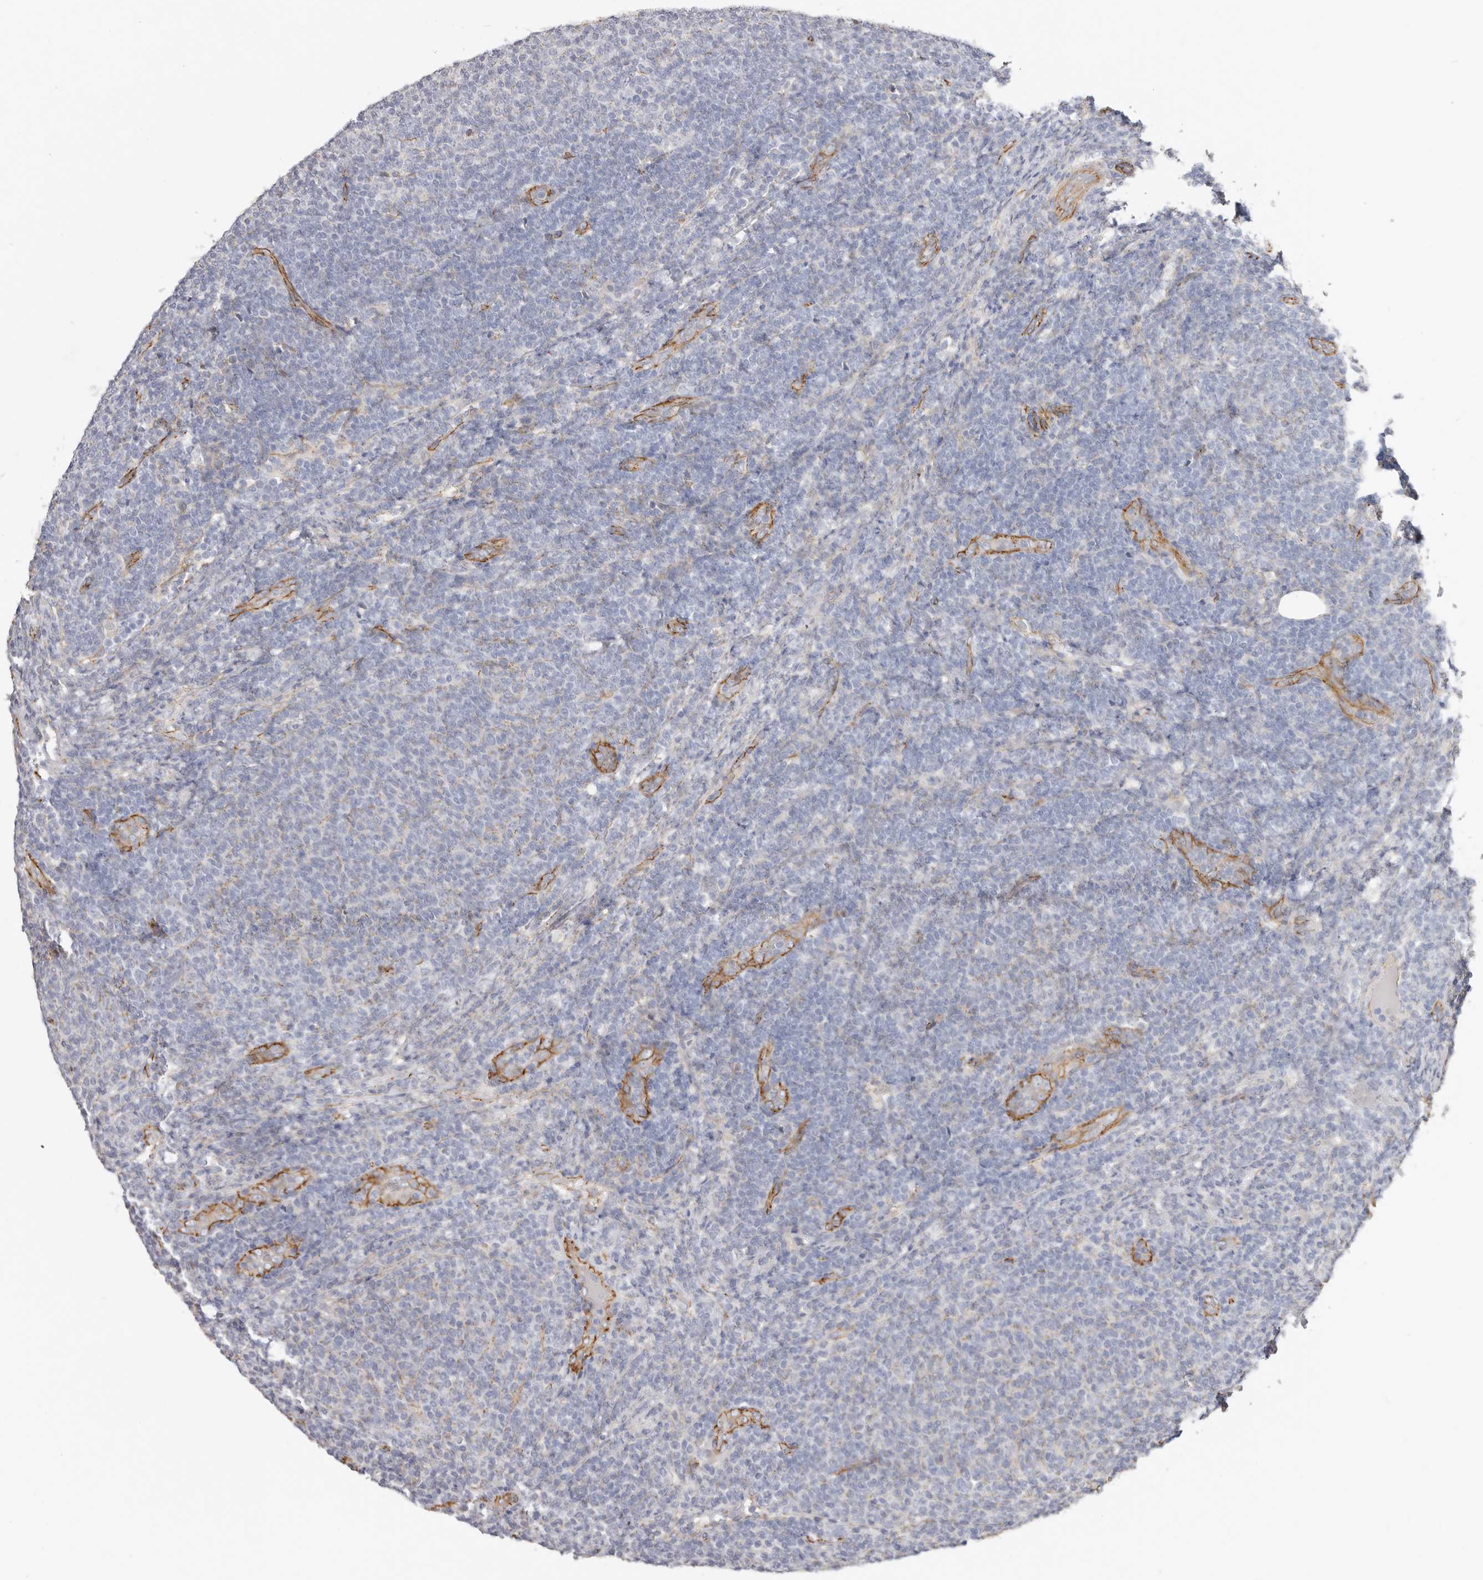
{"staining": {"intensity": "negative", "quantity": "none", "location": "none"}, "tissue": "lymphoma", "cell_type": "Tumor cells", "image_type": "cancer", "snomed": [{"axis": "morphology", "description": "Malignant lymphoma, non-Hodgkin's type, Low grade"}, {"axis": "topography", "description": "Lymph node"}], "caption": "DAB (3,3'-diaminobenzidine) immunohistochemical staining of lymphoma demonstrates no significant staining in tumor cells.", "gene": "CTNNB1", "patient": {"sex": "male", "age": 66}}